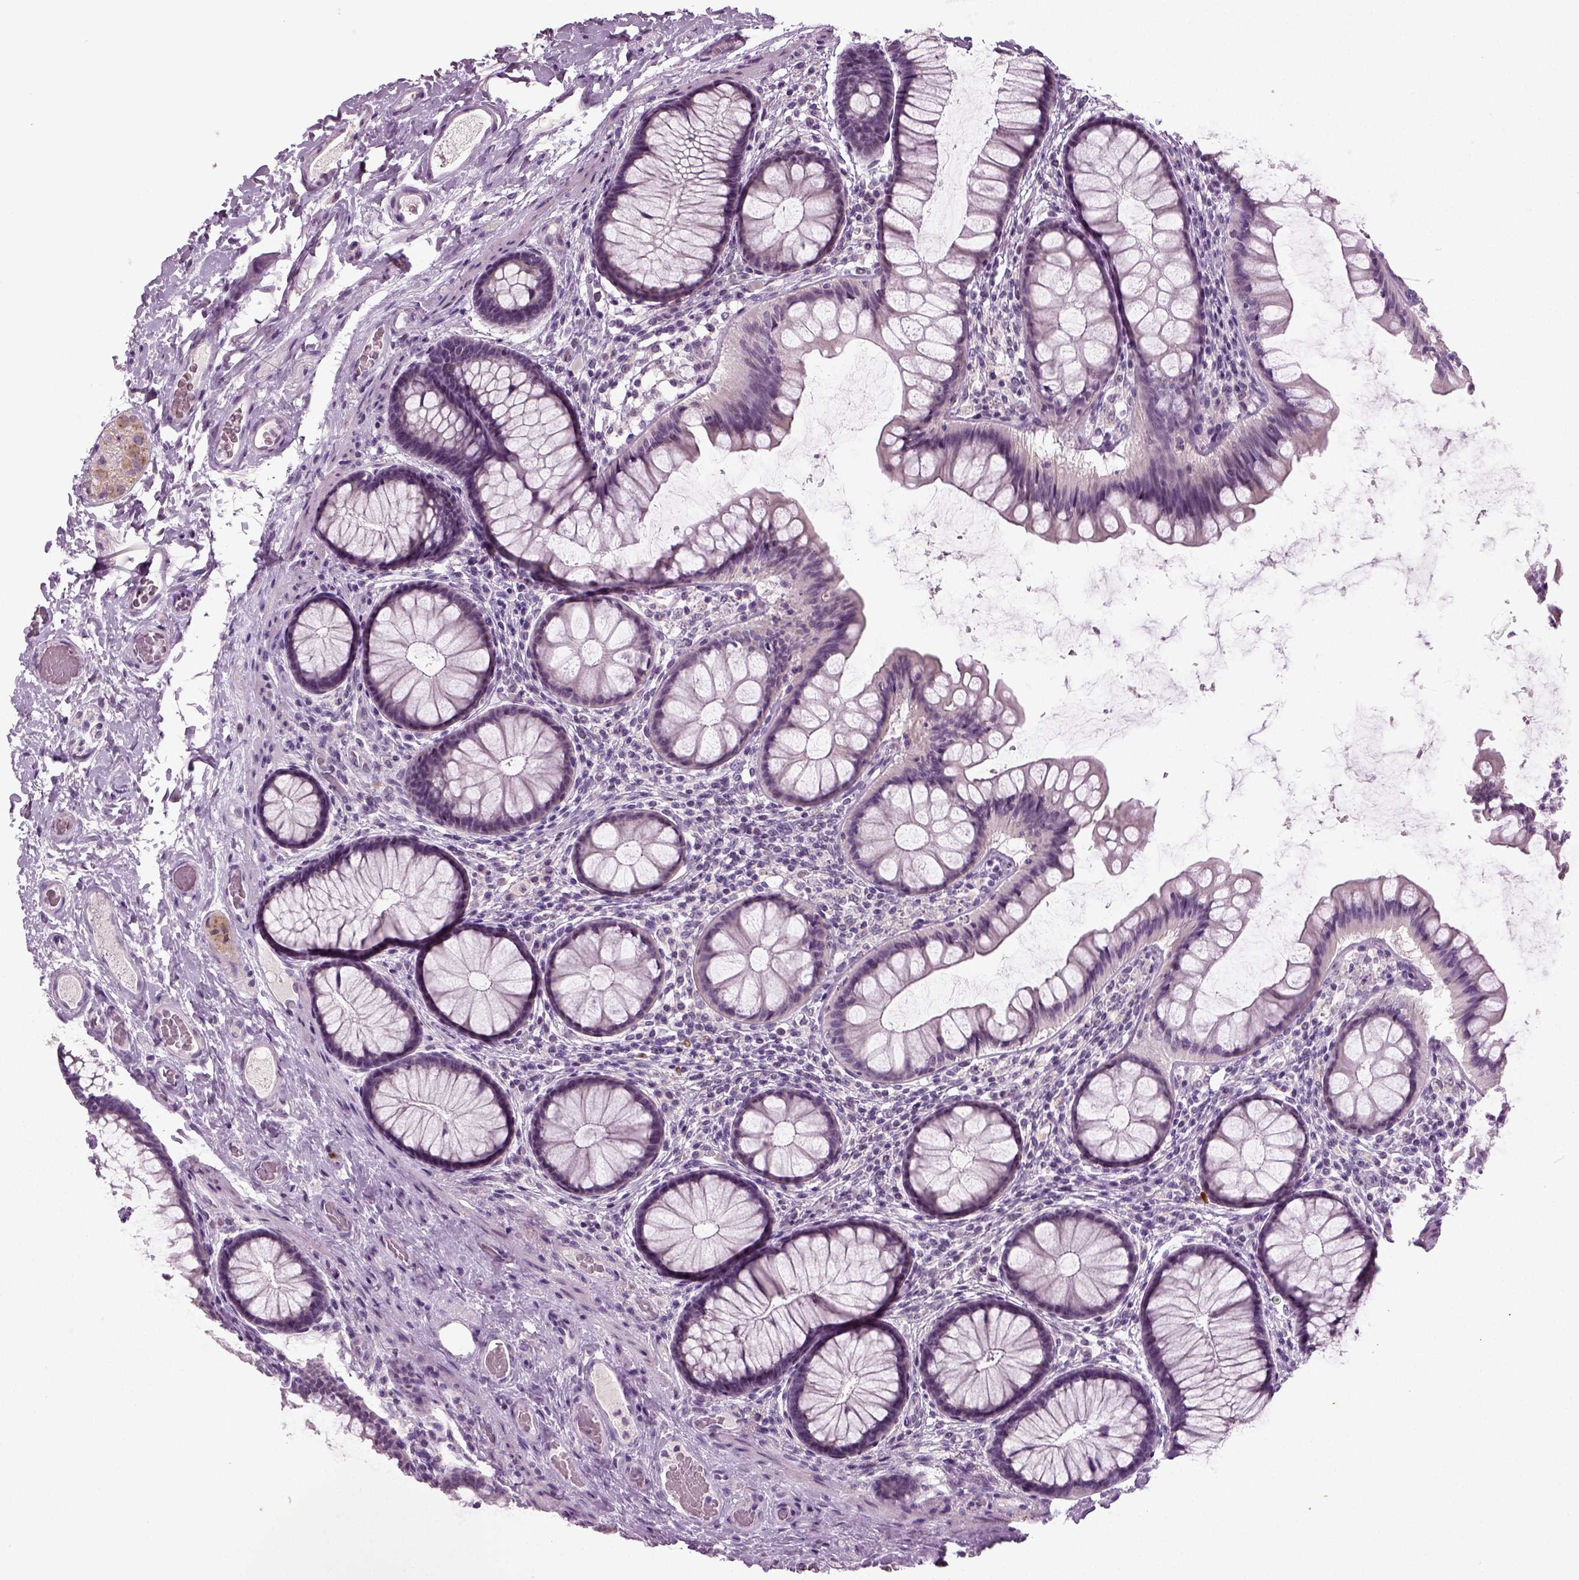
{"staining": {"intensity": "negative", "quantity": "none", "location": "none"}, "tissue": "colon", "cell_type": "Endothelial cells", "image_type": "normal", "snomed": [{"axis": "morphology", "description": "Normal tissue, NOS"}, {"axis": "topography", "description": "Colon"}], "caption": "Histopathology image shows no protein positivity in endothelial cells of normal colon.", "gene": "SYNGAP1", "patient": {"sex": "female", "age": 65}}